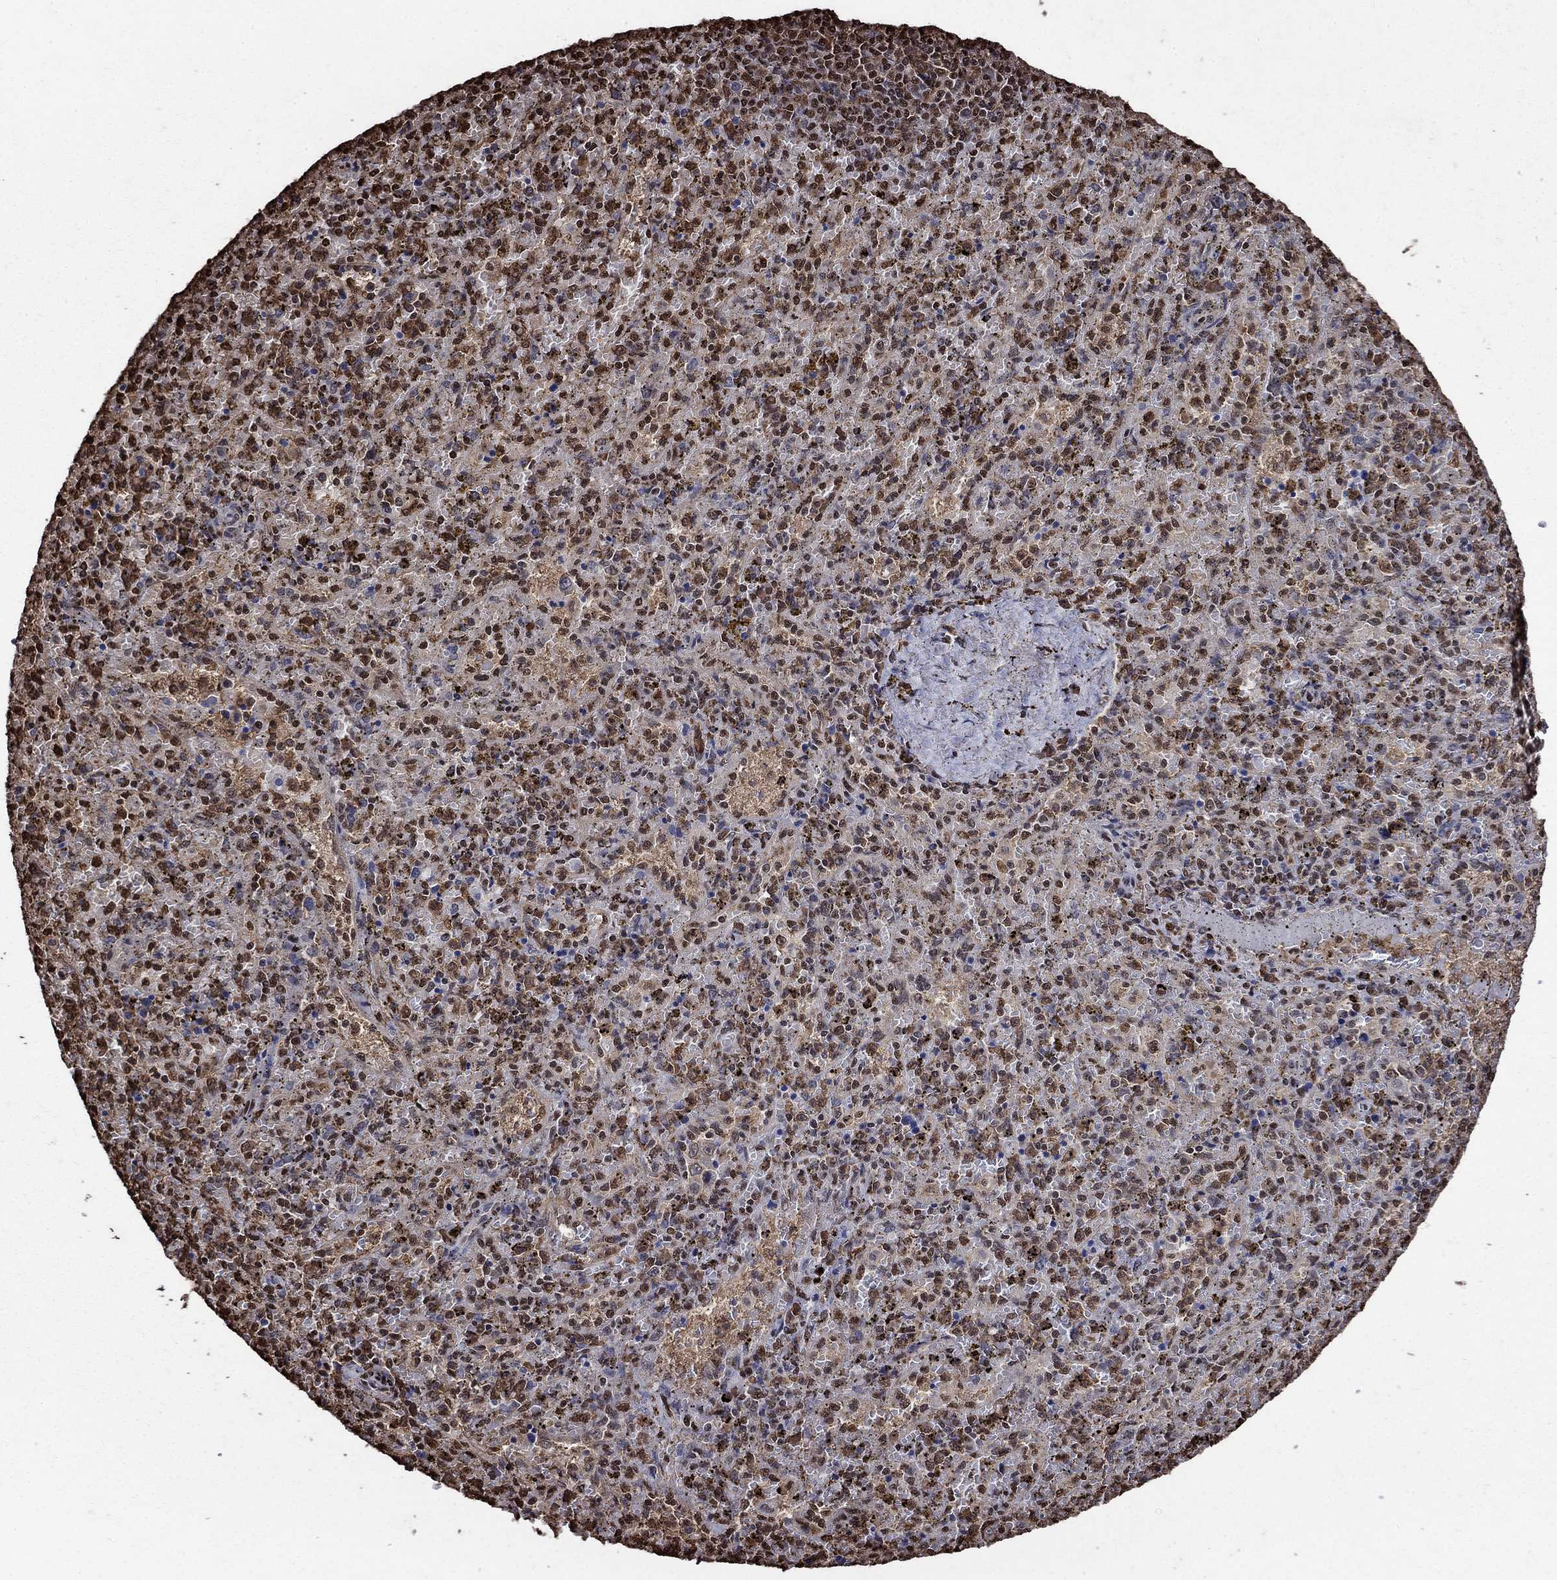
{"staining": {"intensity": "moderate", "quantity": "25%-75%", "location": "nuclear"}, "tissue": "spleen", "cell_type": "Cells in red pulp", "image_type": "normal", "snomed": [{"axis": "morphology", "description": "Normal tissue, NOS"}, {"axis": "topography", "description": "Spleen"}], "caption": "Immunohistochemistry image of benign spleen: human spleen stained using immunohistochemistry reveals medium levels of moderate protein expression localized specifically in the nuclear of cells in red pulp, appearing as a nuclear brown color.", "gene": "GAPDH", "patient": {"sex": "female", "age": 50}}